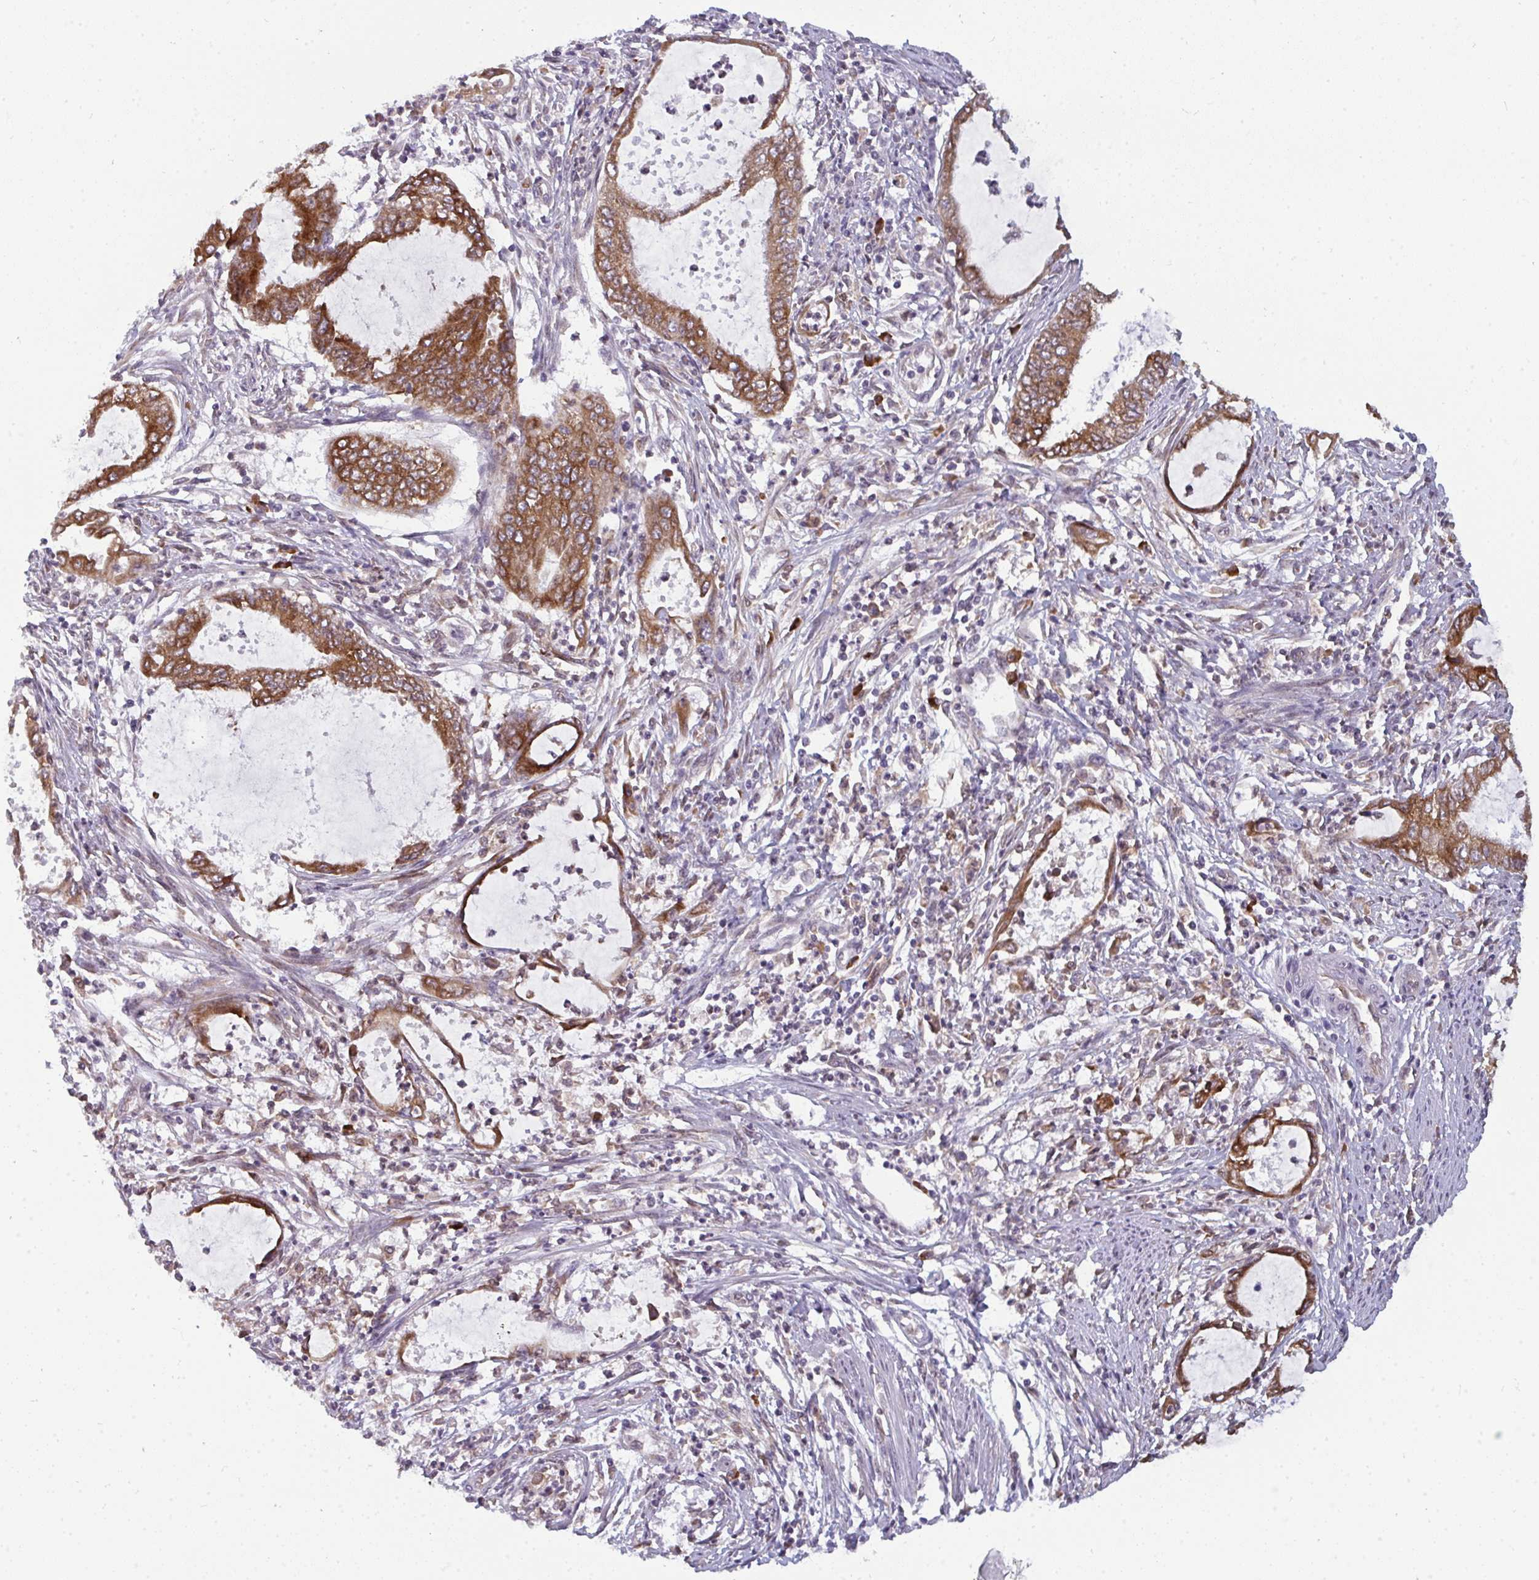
{"staining": {"intensity": "moderate", "quantity": ">75%", "location": "cytoplasmic/membranous"}, "tissue": "endometrial cancer", "cell_type": "Tumor cells", "image_type": "cancer", "snomed": [{"axis": "morphology", "description": "Adenocarcinoma, NOS"}, {"axis": "topography", "description": "Endometrium"}], "caption": "The image displays staining of adenocarcinoma (endometrial), revealing moderate cytoplasmic/membranous protein expression (brown color) within tumor cells. The staining was performed using DAB (3,3'-diaminobenzidine) to visualize the protein expression in brown, while the nuclei were stained in blue with hematoxylin (Magnification: 20x).", "gene": "LYSMD4", "patient": {"sex": "female", "age": 51}}